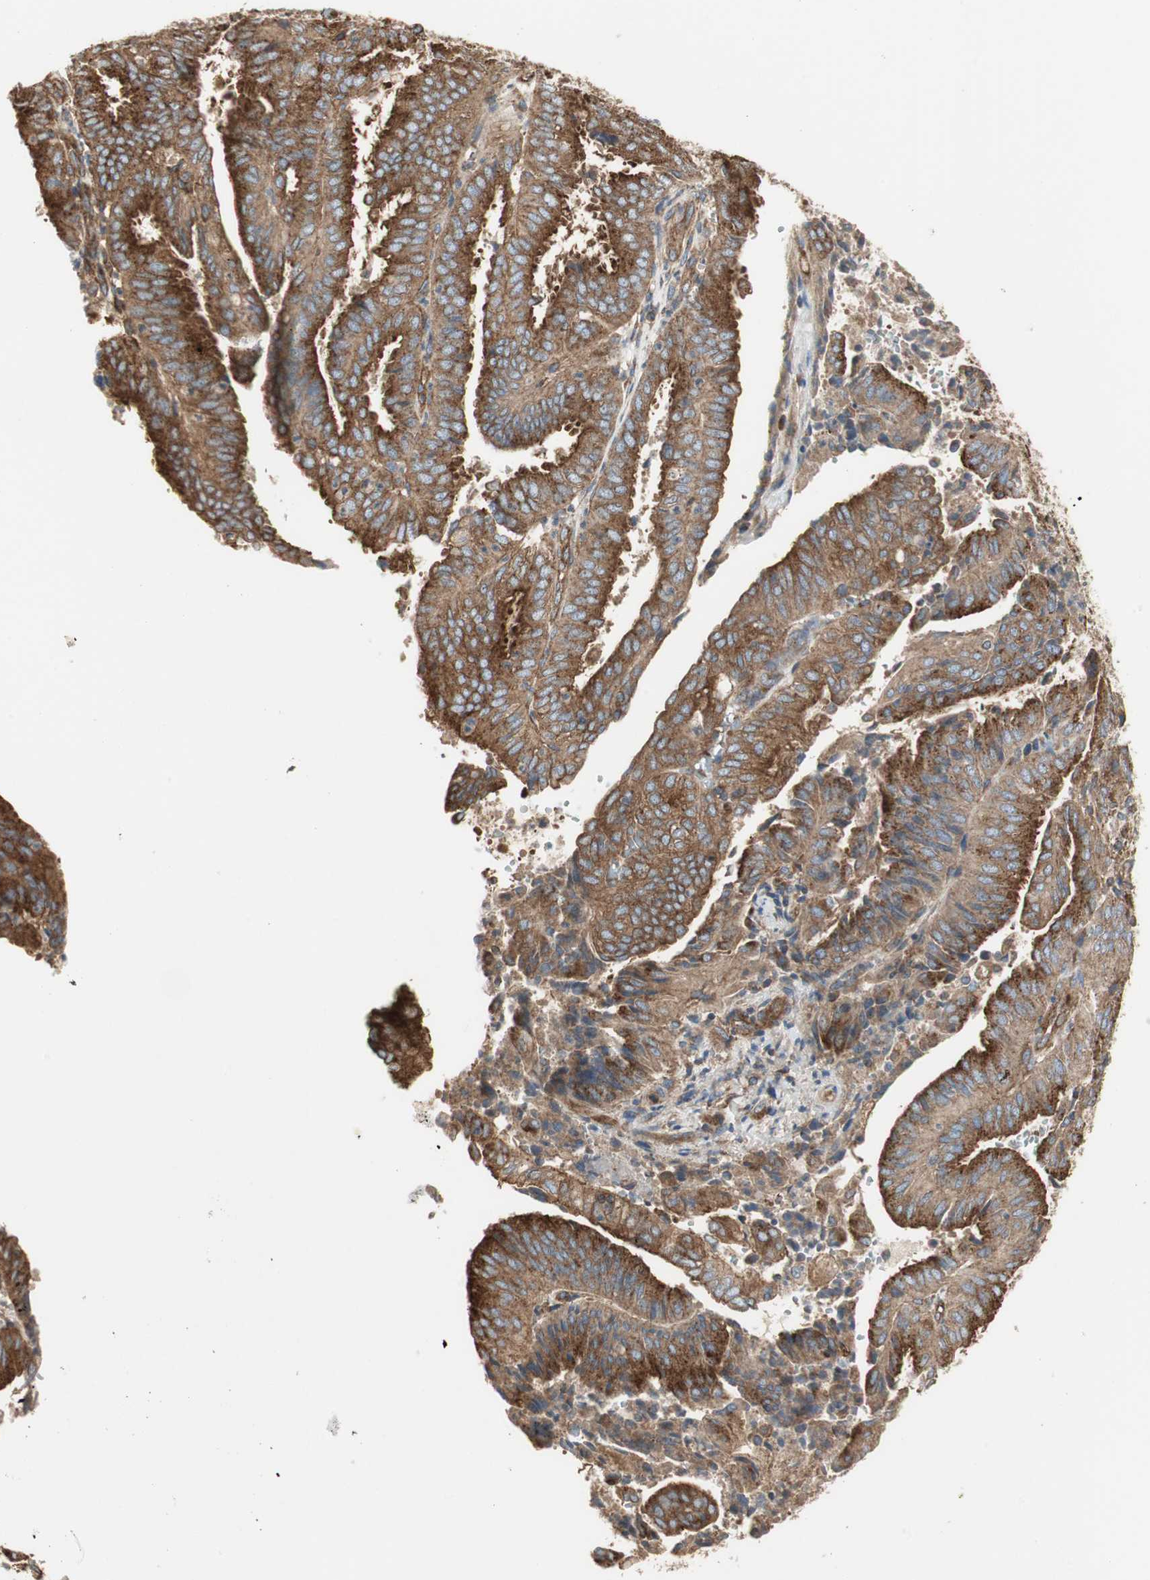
{"staining": {"intensity": "strong", "quantity": ">75%", "location": "cytoplasmic/membranous"}, "tissue": "endometrial cancer", "cell_type": "Tumor cells", "image_type": "cancer", "snomed": [{"axis": "morphology", "description": "Adenocarcinoma, NOS"}, {"axis": "topography", "description": "Uterus"}], "caption": "Immunohistochemical staining of endometrial cancer demonstrates high levels of strong cytoplasmic/membranous protein staining in about >75% of tumor cells.", "gene": "H6PD", "patient": {"sex": "female", "age": 60}}